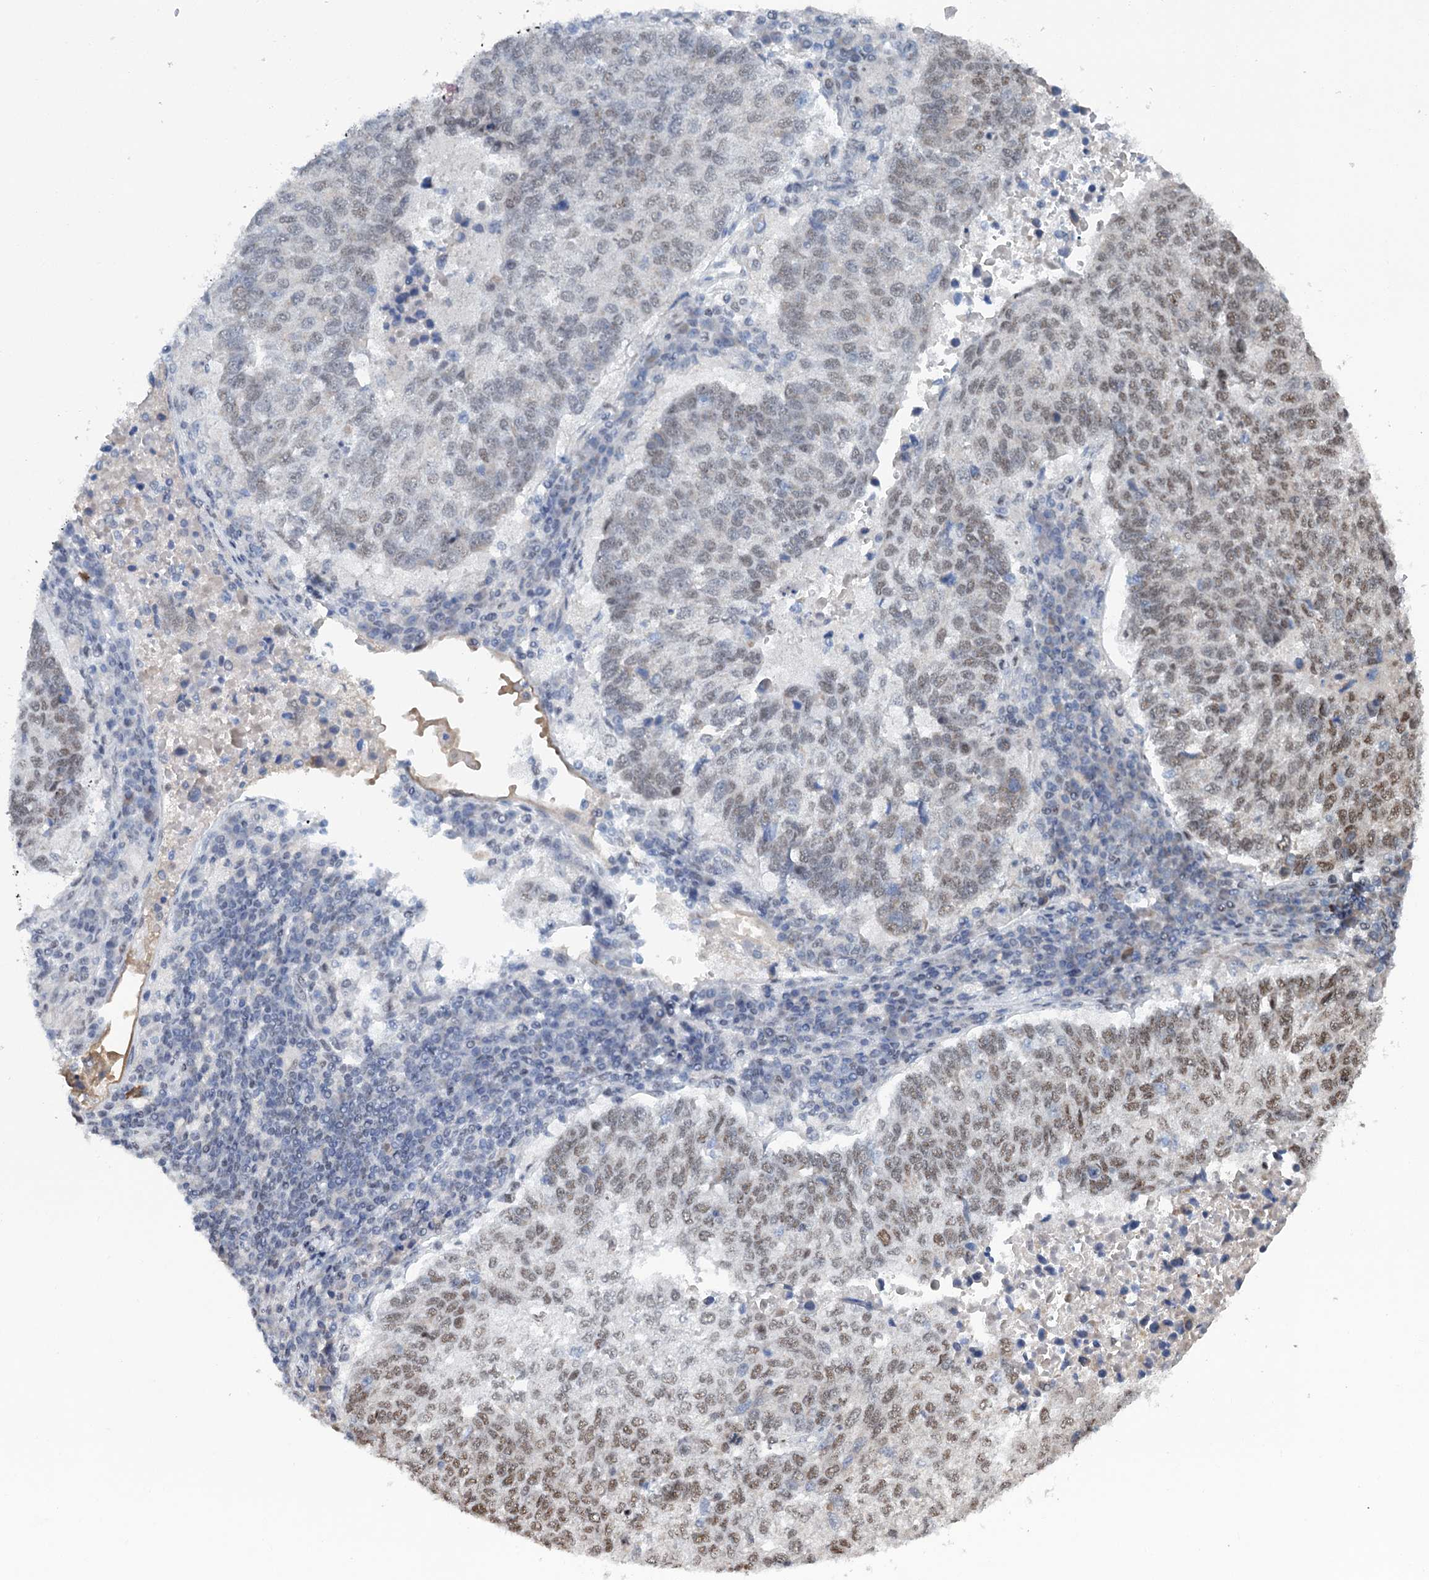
{"staining": {"intensity": "moderate", "quantity": "25%-75%", "location": "nuclear"}, "tissue": "lung cancer", "cell_type": "Tumor cells", "image_type": "cancer", "snomed": [{"axis": "morphology", "description": "Squamous cell carcinoma, NOS"}, {"axis": "topography", "description": "Lung"}], "caption": "Protein positivity by immunohistochemistry displays moderate nuclear expression in about 25%-75% of tumor cells in lung cancer. (DAB (3,3'-diaminobenzidine) = brown stain, brightfield microscopy at high magnification).", "gene": "SREK1", "patient": {"sex": "male", "age": 73}}